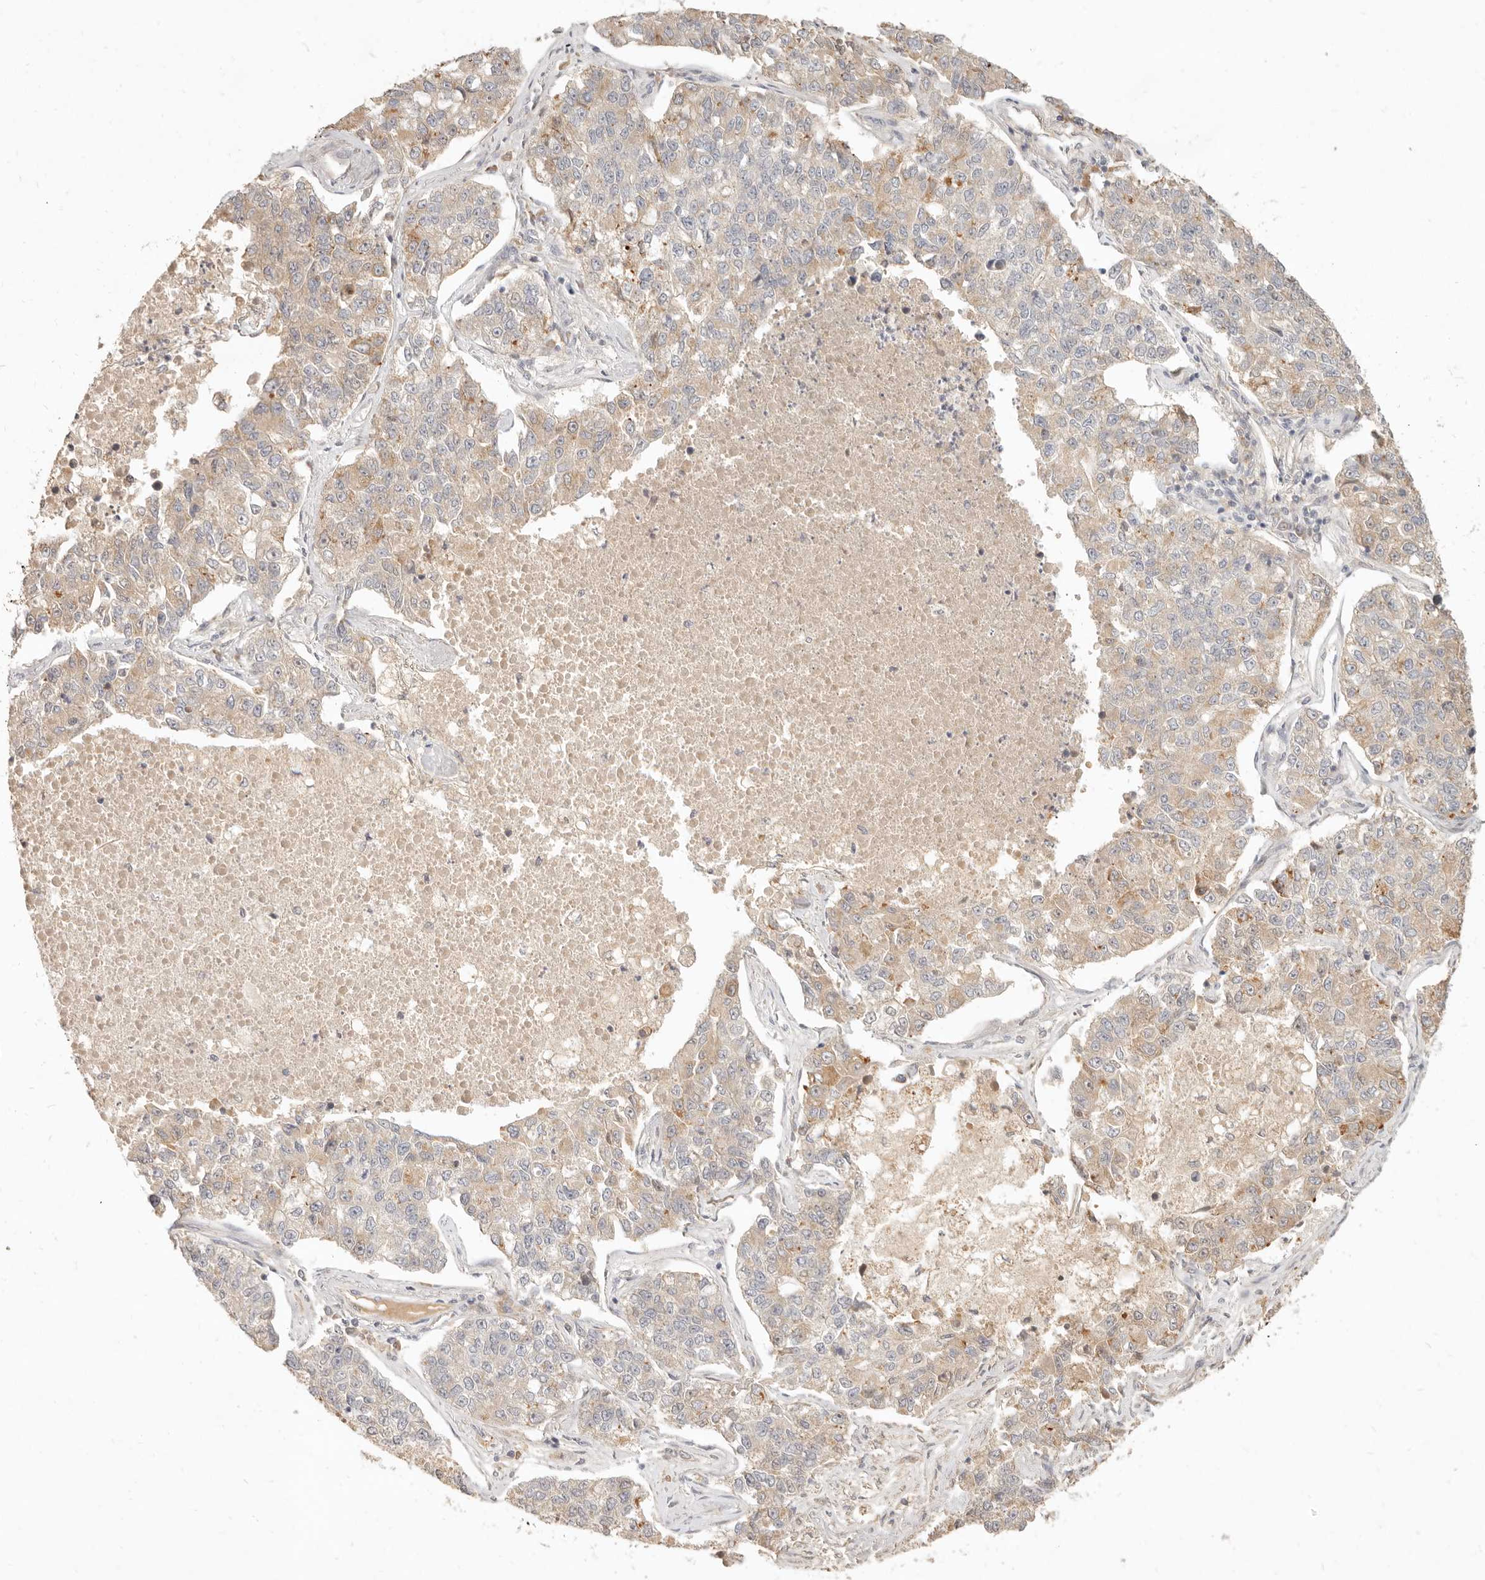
{"staining": {"intensity": "weak", "quantity": "25%-75%", "location": "cytoplasmic/membranous"}, "tissue": "lung cancer", "cell_type": "Tumor cells", "image_type": "cancer", "snomed": [{"axis": "morphology", "description": "Adenocarcinoma, NOS"}, {"axis": "topography", "description": "Lung"}], "caption": "Human lung cancer (adenocarcinoma) stained with a protein marker exhibits weak staining in tumor cells.", "gene": "UBXN11", "patient": {"sex": "male", "age": 49}}